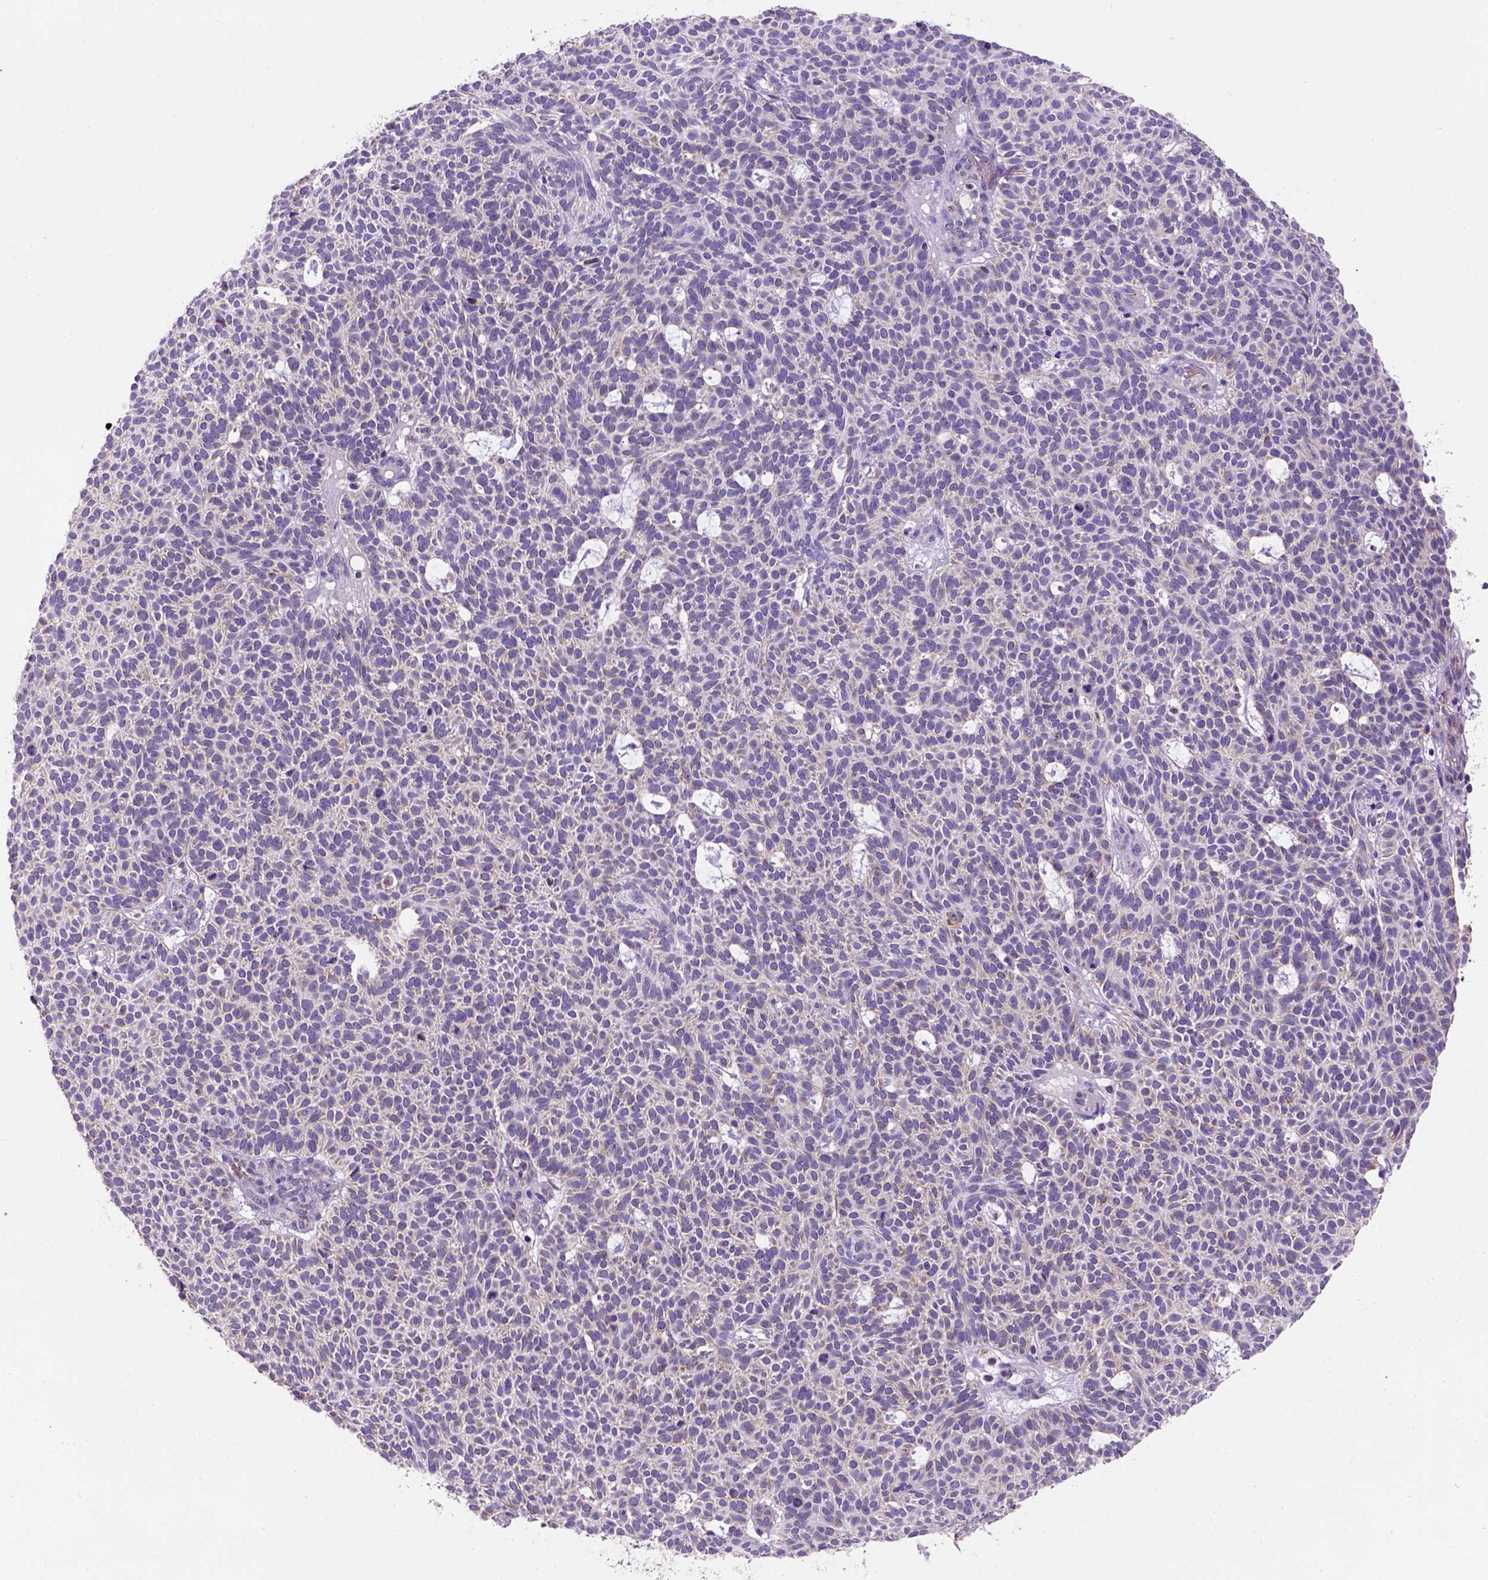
{"staining": {"intensity": "negative", "quantity": "none", "location": "none"}, "tissue": "skin cancer", "cell_type": "Tumor cells", "image_type": "cancer", "snomed": [{"axis": "morphology", "description": "Squamous cell carcinoma, NOS"}, {"axis": "topography", "description": "Skin"}], "caption": "The image displays no staining of tumor cells in skin cancer (squamous cell carcinoma).", "gene": "L2HGDH", "patient": {"sex": "female", "age": 90}}